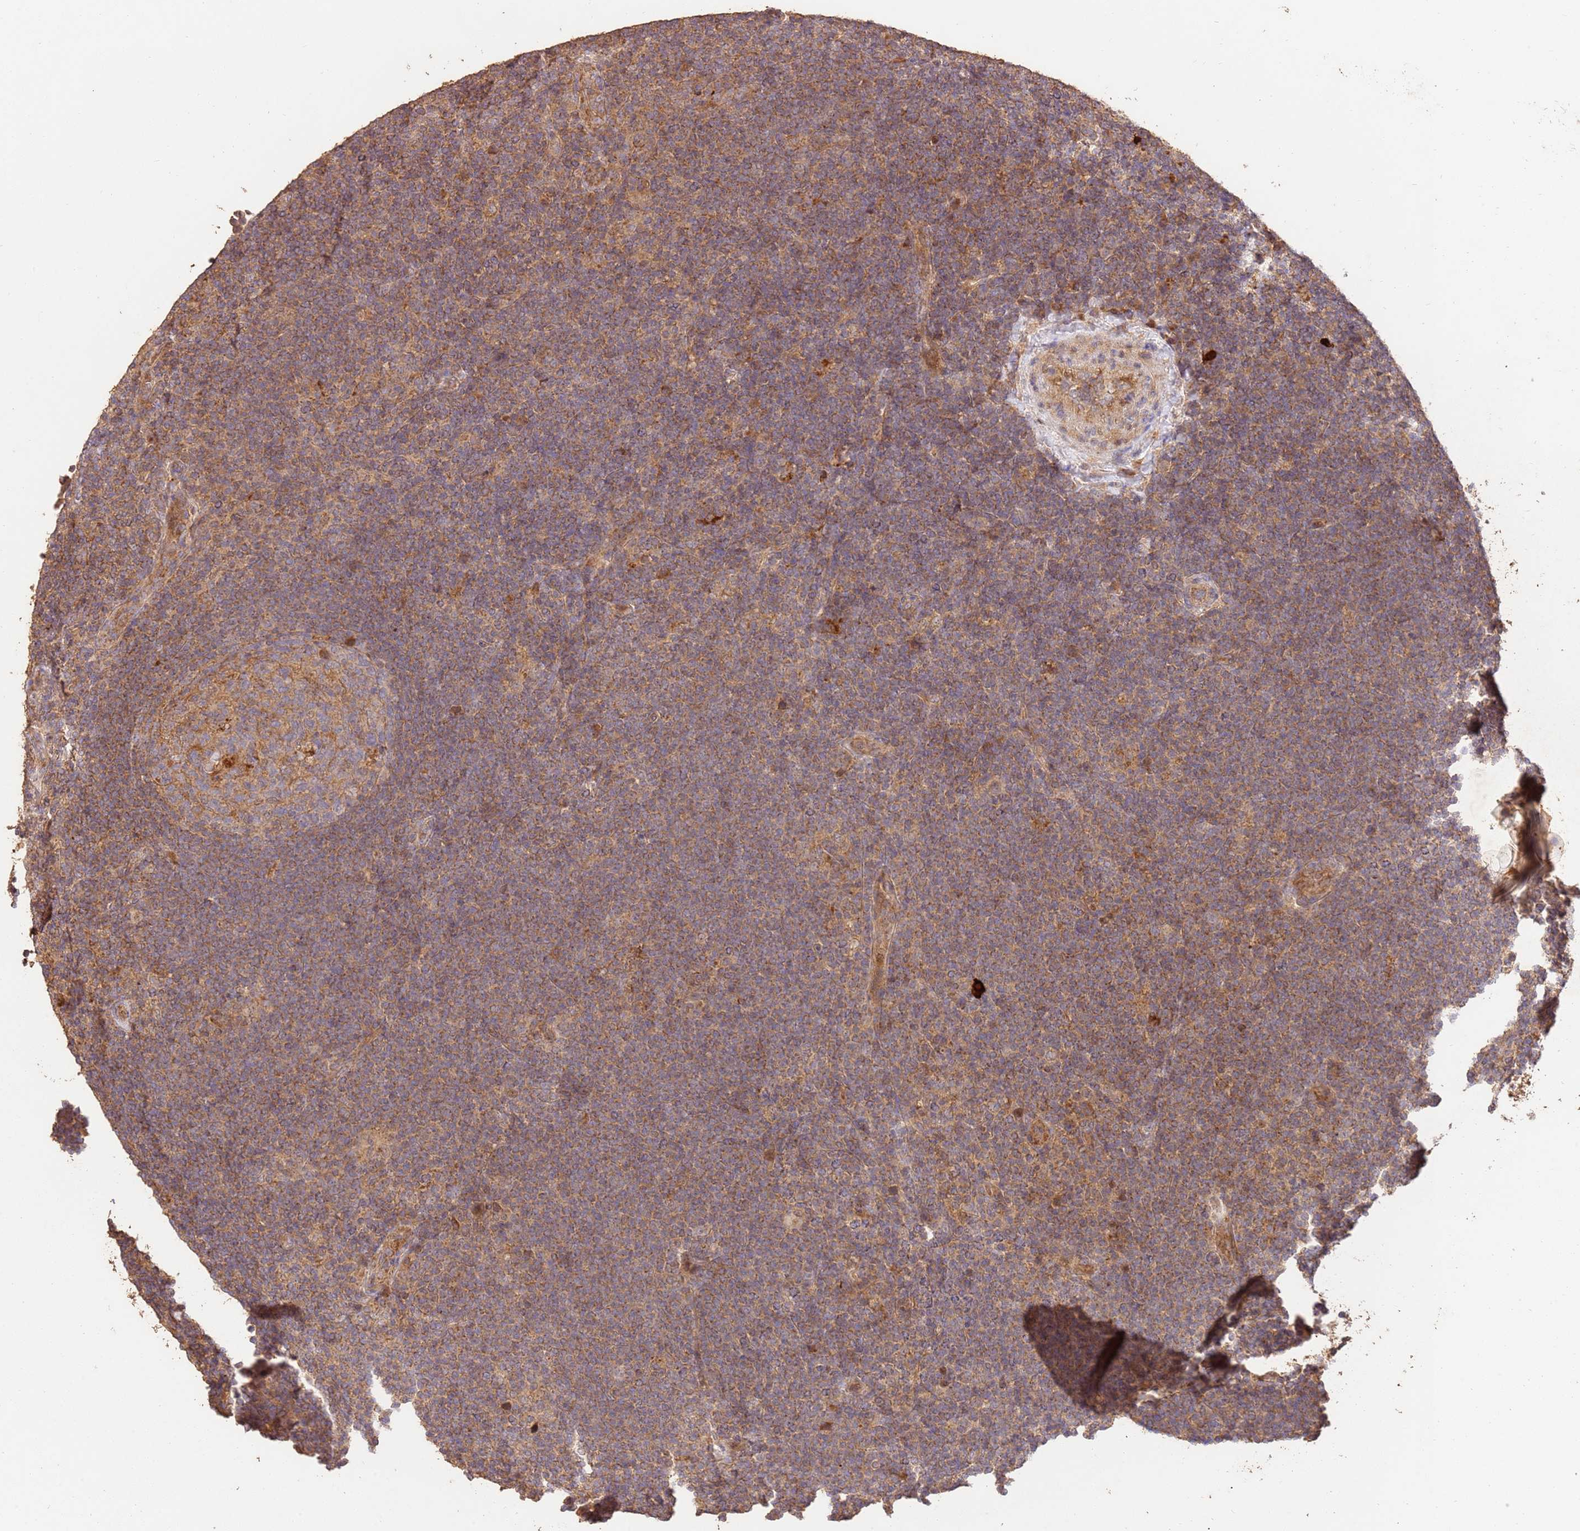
{"staining": {"intensity": "weak", "quantity": ">75%", "location": "cytoplasmic/membranous"}, "tissue": "lymphoma", "cell_type": "Tumor cells", "image_type": "cancer", "snomed": [{"axis": "morphology", "description": "Hodgkin's disease, NOS"}, {"axis": "topography", "description": "Lymph node"}], "caption": "A histopathology image of Hodgkin's disease stained for a protein exhibits weak cytoplasmic/membranous brown staining in tumor cells.", "gene": "LRRC28", "patient": {"sex": "female", "age": 57}}